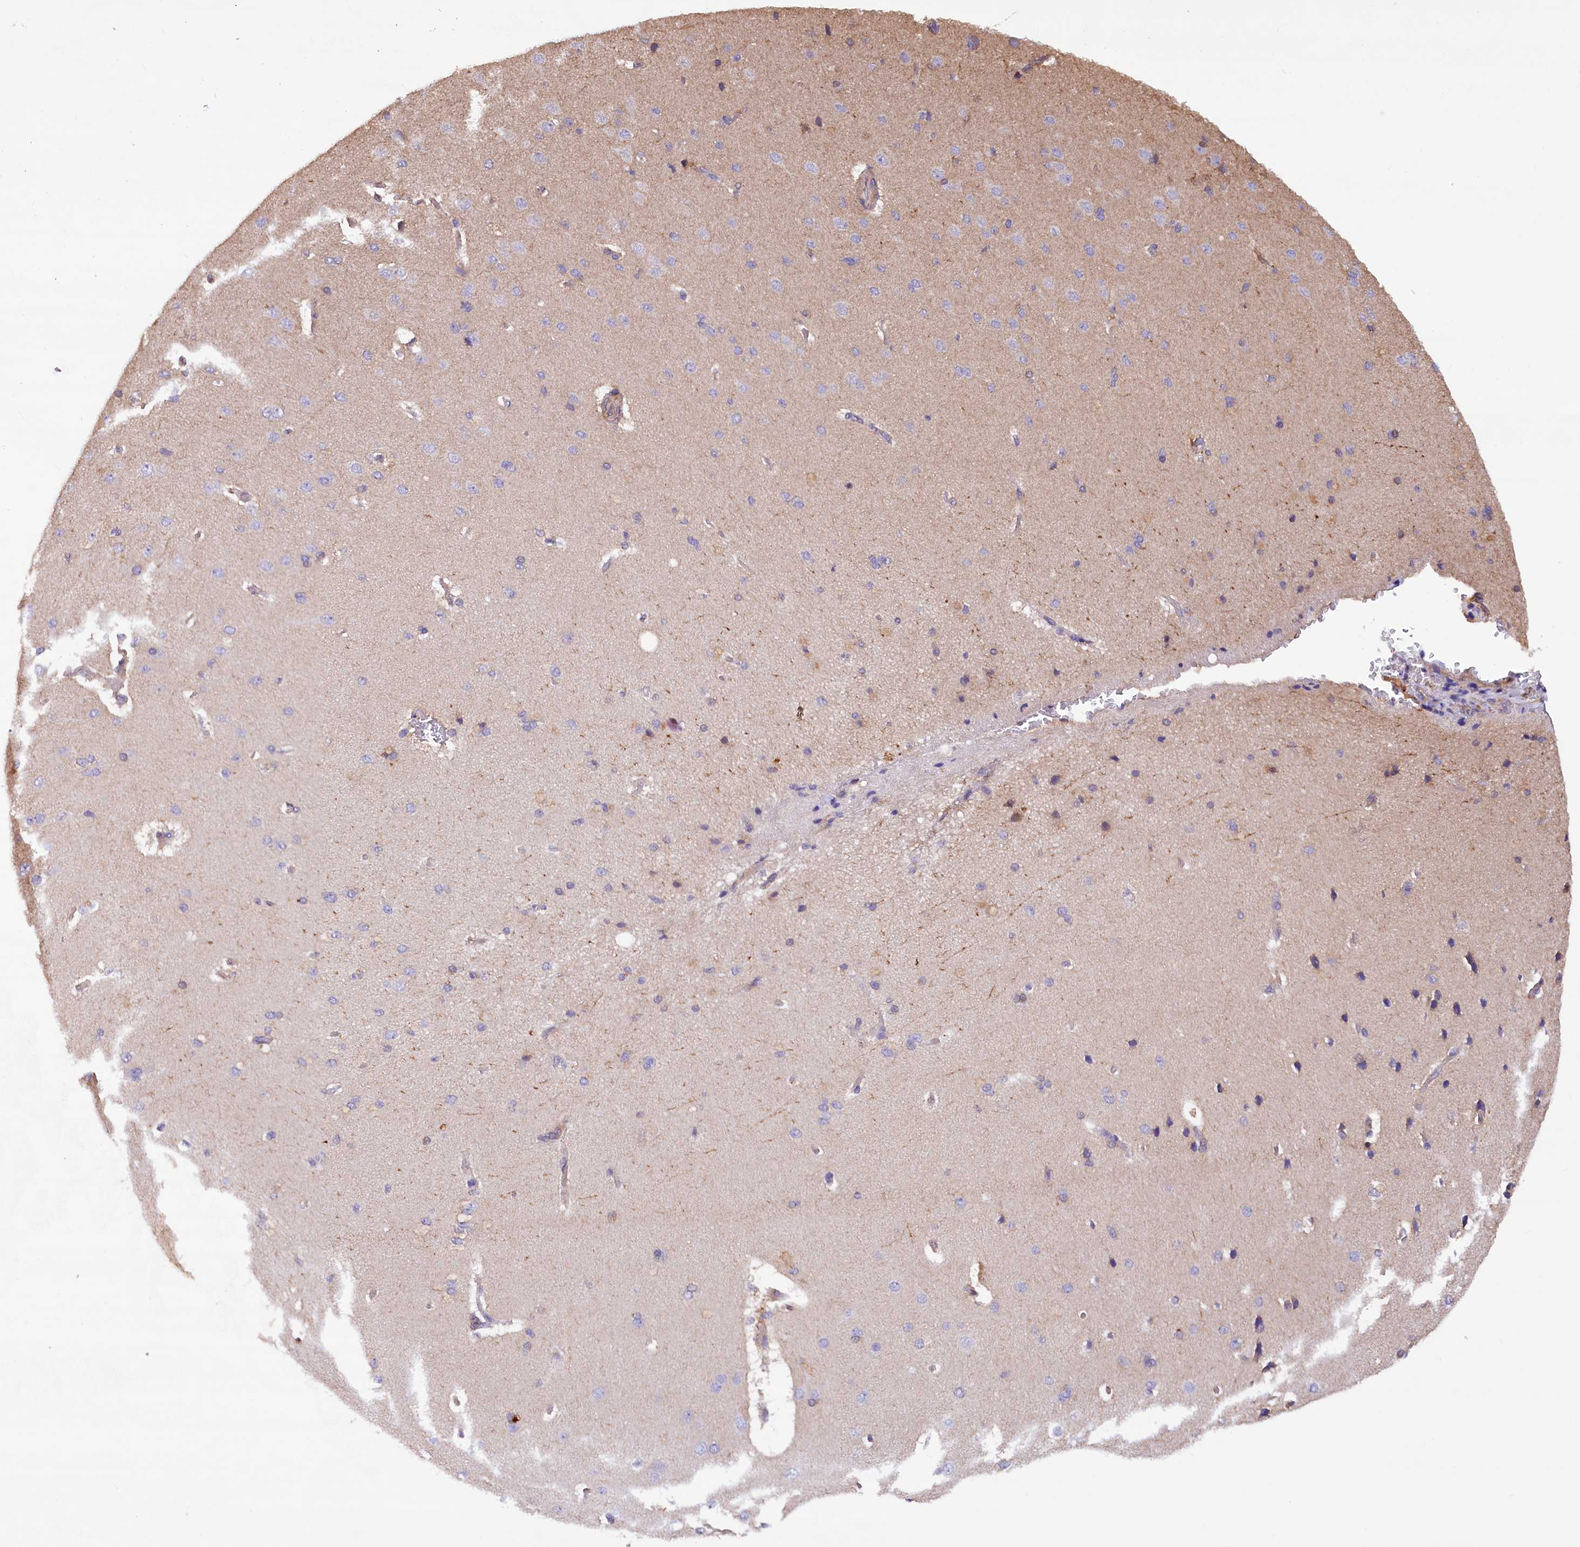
{"staining": {"intensity": "weak", "quantity": ">75%", "location": "cytoplasmic/membranous"}, "tissue": "cerebral cortex", "cell_type": "Endothelial cells", "image_type": "normal", "snomed": [{"axis": "morphology", "description": "Normal tissue, NOS"}, {"axis": "topography", "description": "Cerebral cortex"}], "caption": "Protein staining exhibits weak cytoplasmic/membranous staining in about >75% of endothelial cells in normal cerebral cortex.", "gene": "DPP3", "patient": {"sex": "male", "age": 62}}